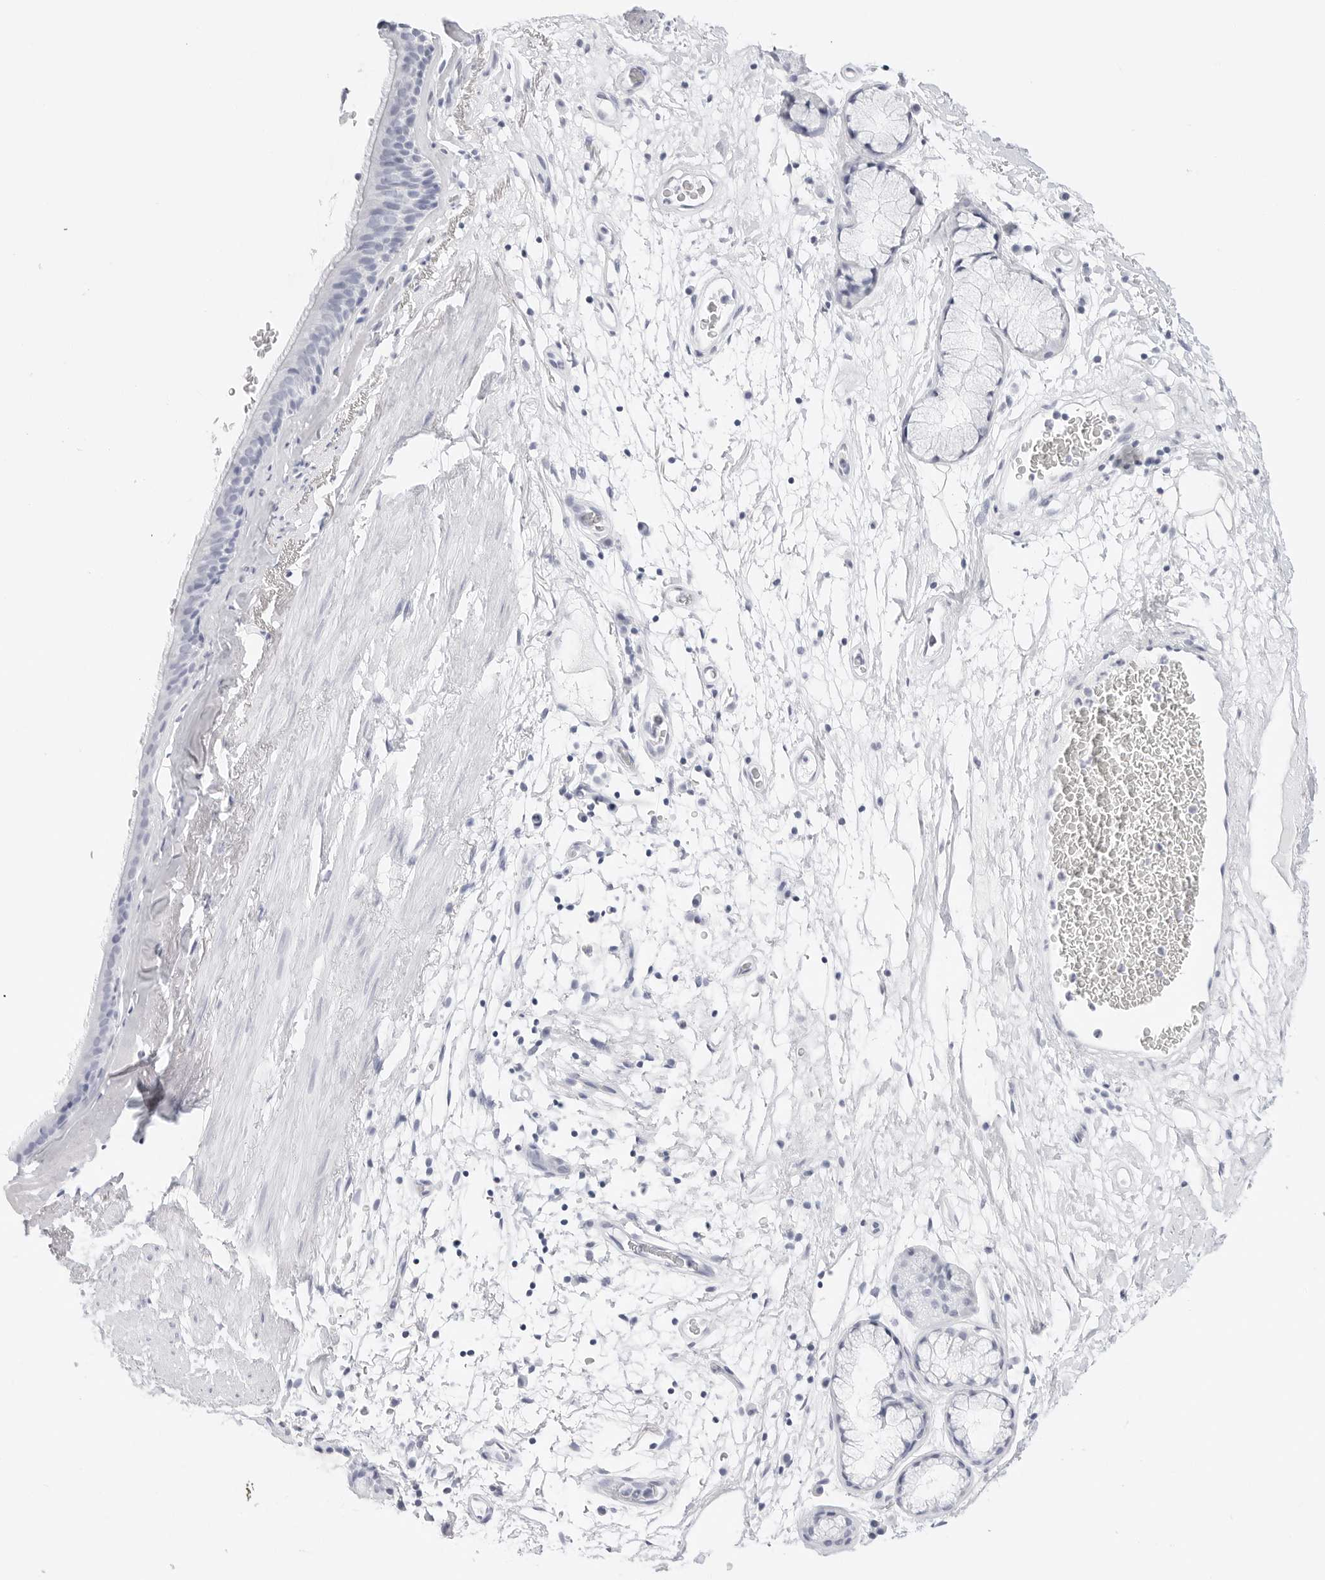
{"staining": {"intensity": "negative", "quantity": "none", "location": "none"}, "tissue": "bronchus", "cell_type": "Respiratory epithelial cells", "image_type": "normal", "snomed": [{"axis": "morphology", "description": "Normal tissue, NOS"}, {"axis": "topography", "description": "Cartilage tissue"}], "caption": "Immunohistochemistry of unremarkable bronchus displays no expression in respiratory epithelial cells.", "gene": "TFF2", "patient": {"sex": "female", "age": 63}}